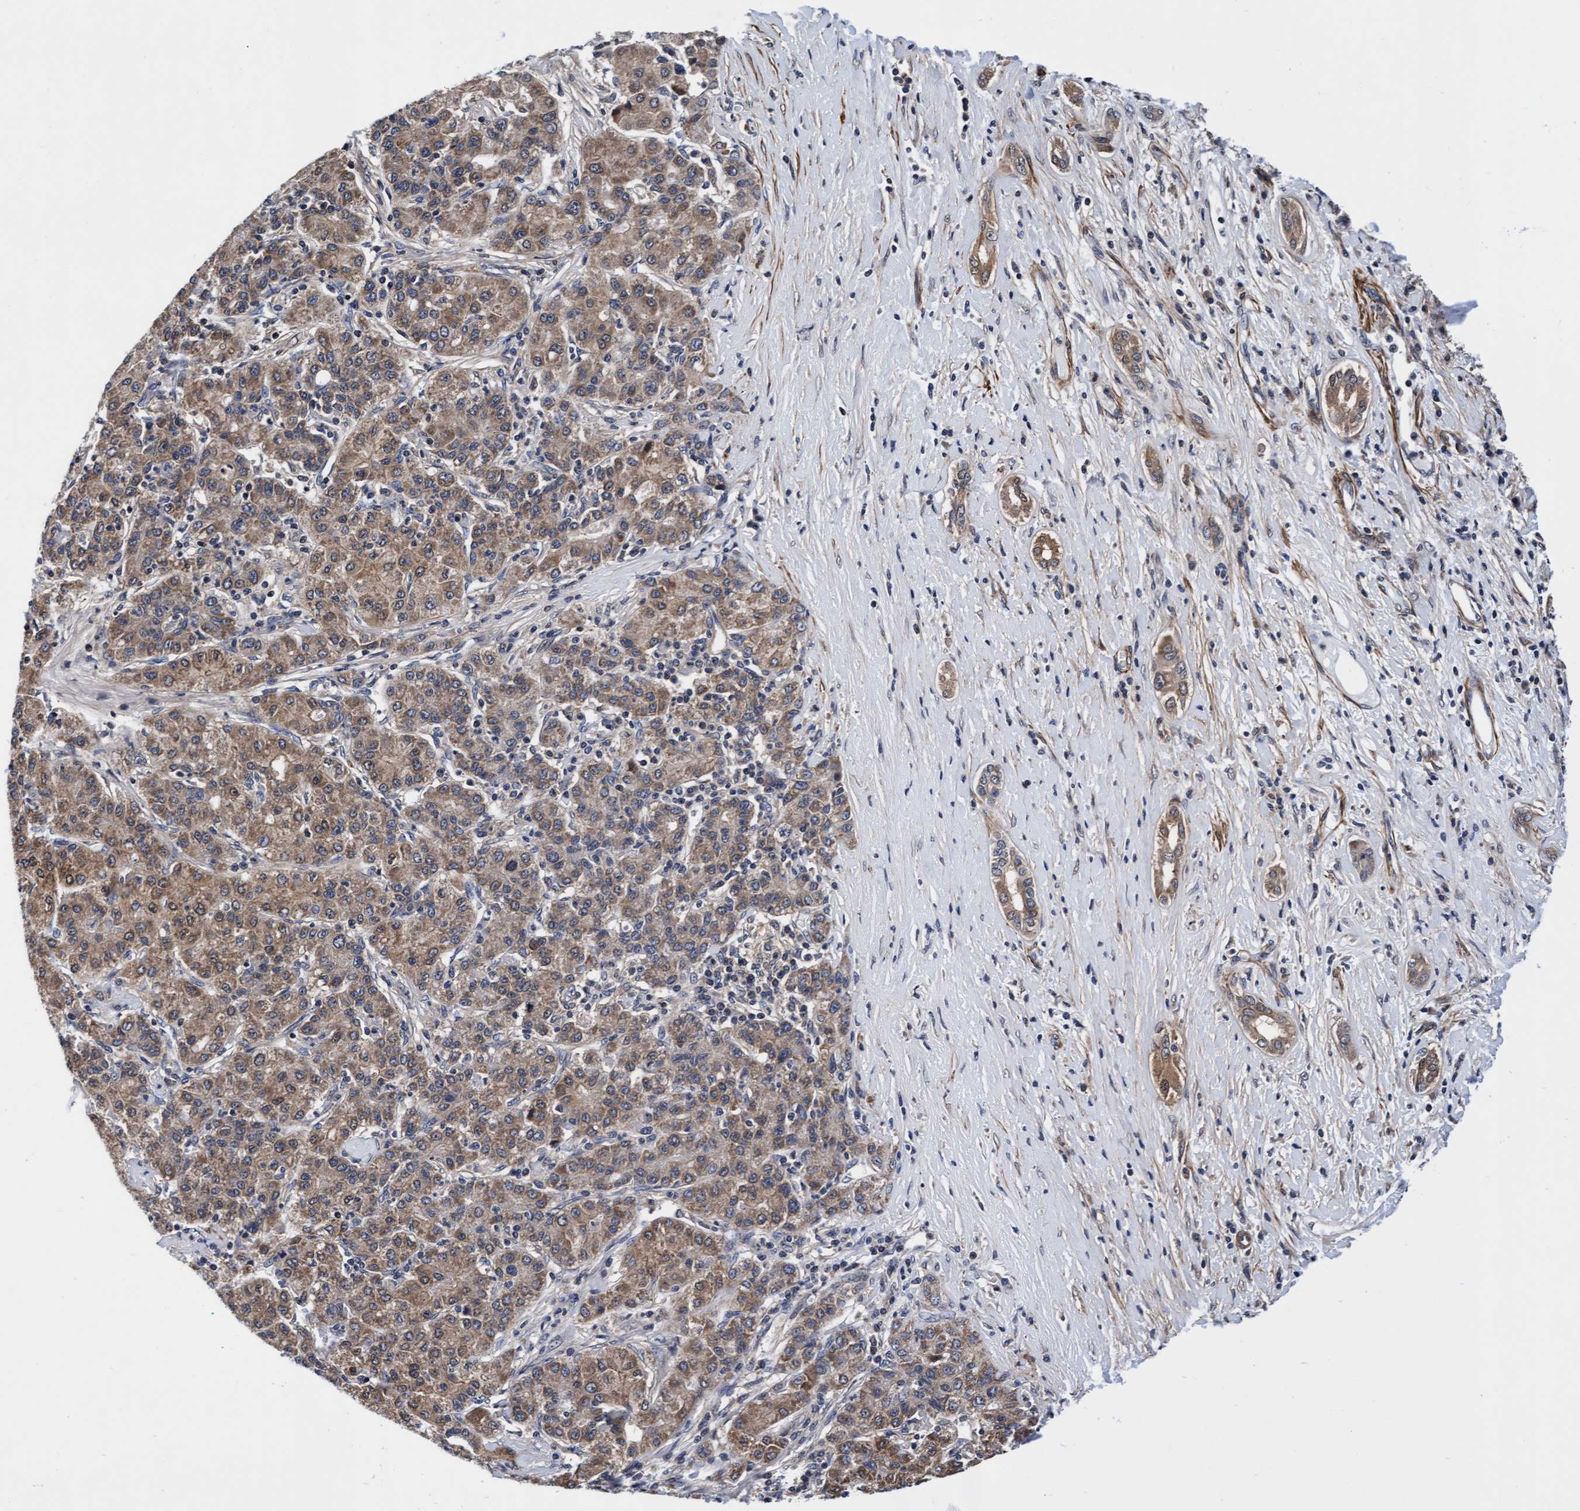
{"staining": {"intensity": "moderate", "quantity": ">75%", "location": "cytoplasmic/membranous"}, "tissue": "liver cancer", "cell_type": "Tumor cells", "image_type": "cancer", "snomed": [{"axis": "morphology", "description": "Carcinoma, Hepatocellular, NOS"}, {"axis": "topography", "description": "Liver"}], "caption": "Protein expression analysis of liver cancer demonstrates moderate cytoplasmic/membranous positivity in approximately >75% of tumor cells.", "gene": "EFCAB13", "patient": {"sex": "male", "age": 65}}